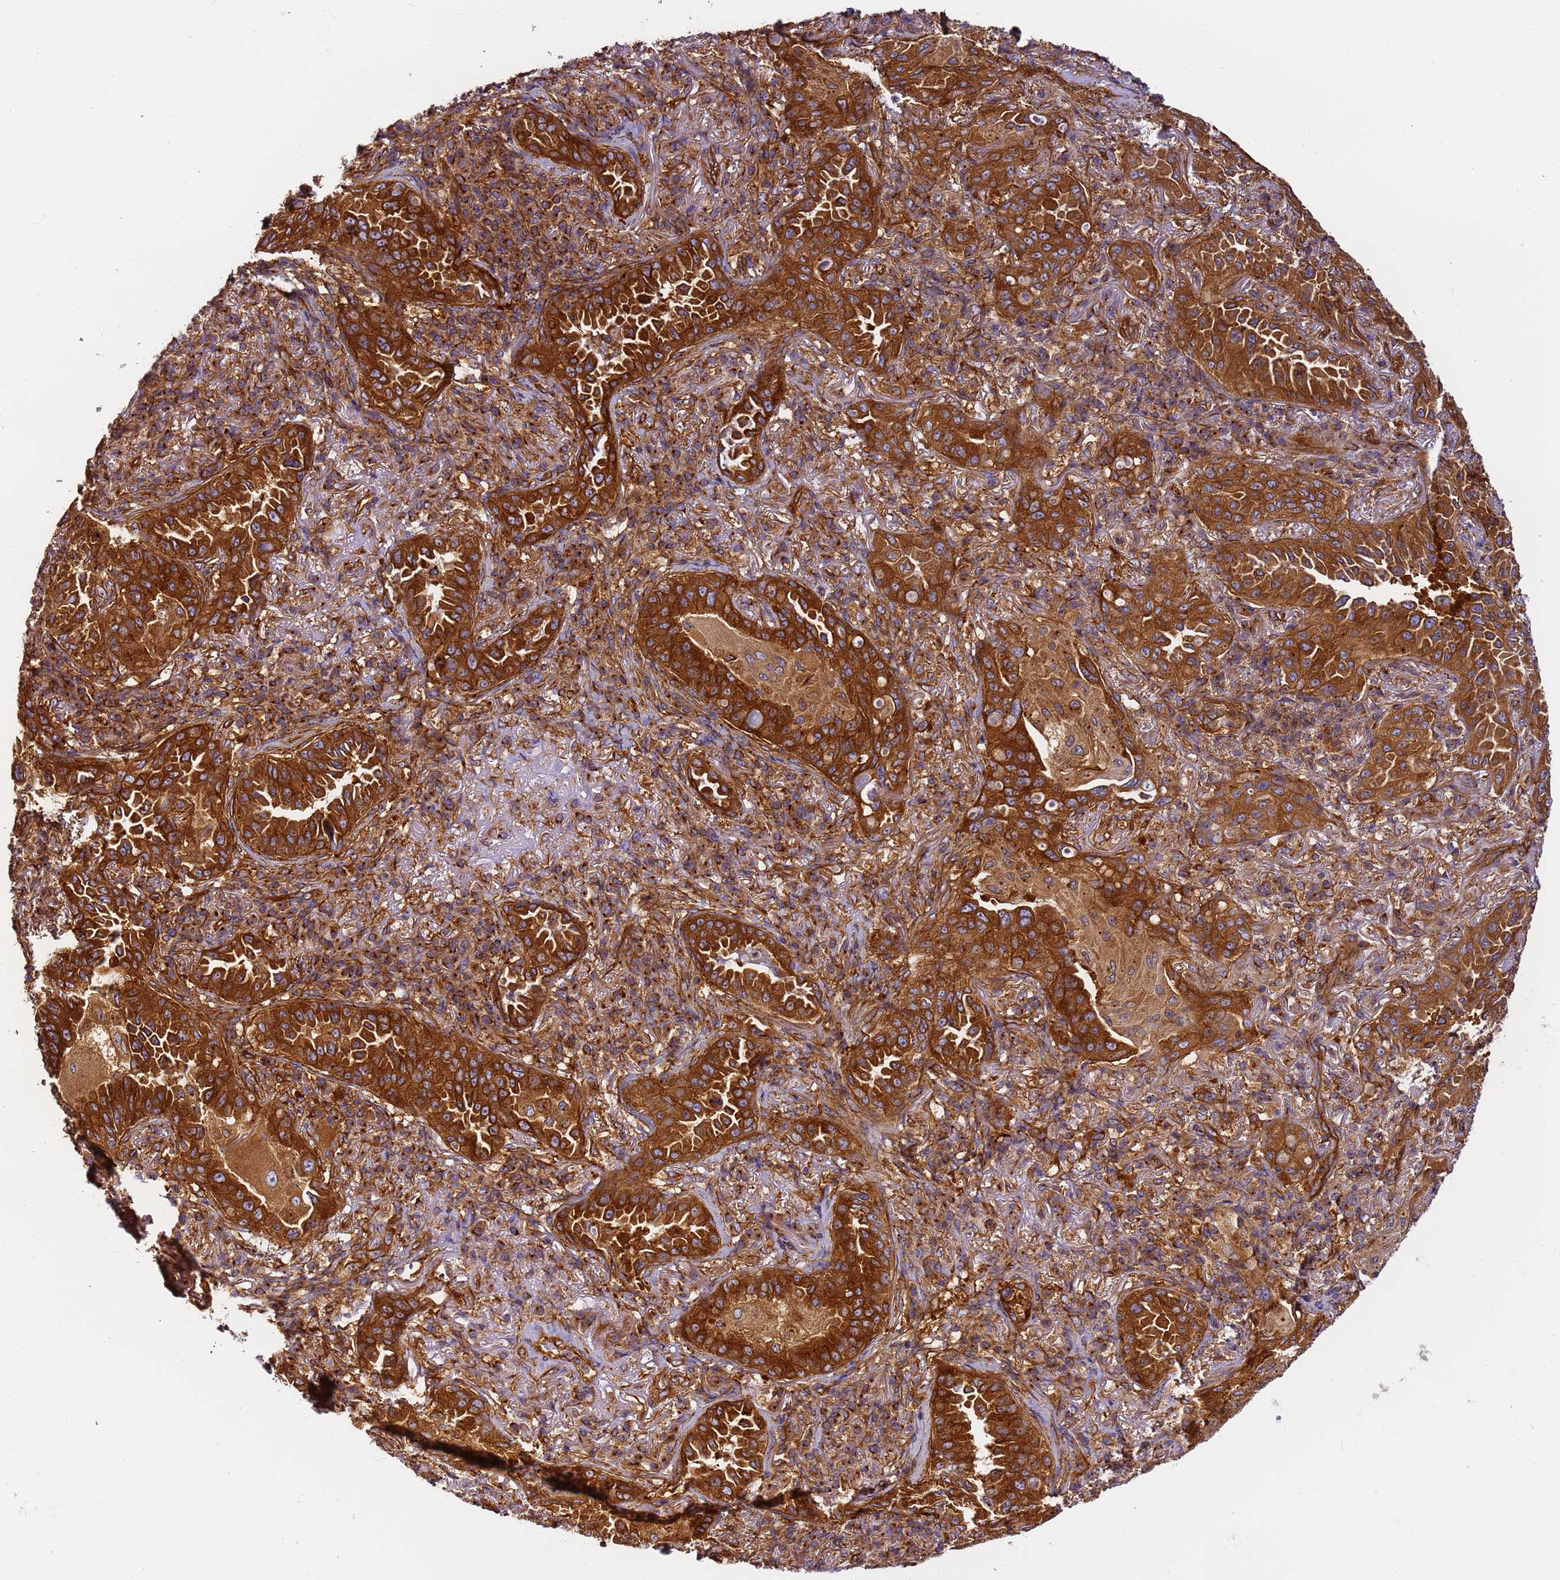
{"staining": {"intensity": "strong", "quantity": ">75%", "location": "cytoplasmic/membranous"}, "tissue": "lung cancer", "cell_type": "Tumor cells", "image_type": "cancer", "snomed": [{"axis": "morphology", "description": "Adenocarcinoma, NOS"}, {"axis": "topography", "description": "Lung"}], "caption": "IHC photomicrograph of neoplastic tissue: lung cancer stained using IHC reveals high levels of strong protein expression localized specifically in the cytoplasmic/membranous of tumor cells, appearing as a cytoplasmic/membranous brown color.", "gene": "DYNC1I2", "patient": {"sex": "female", "age": 69}}